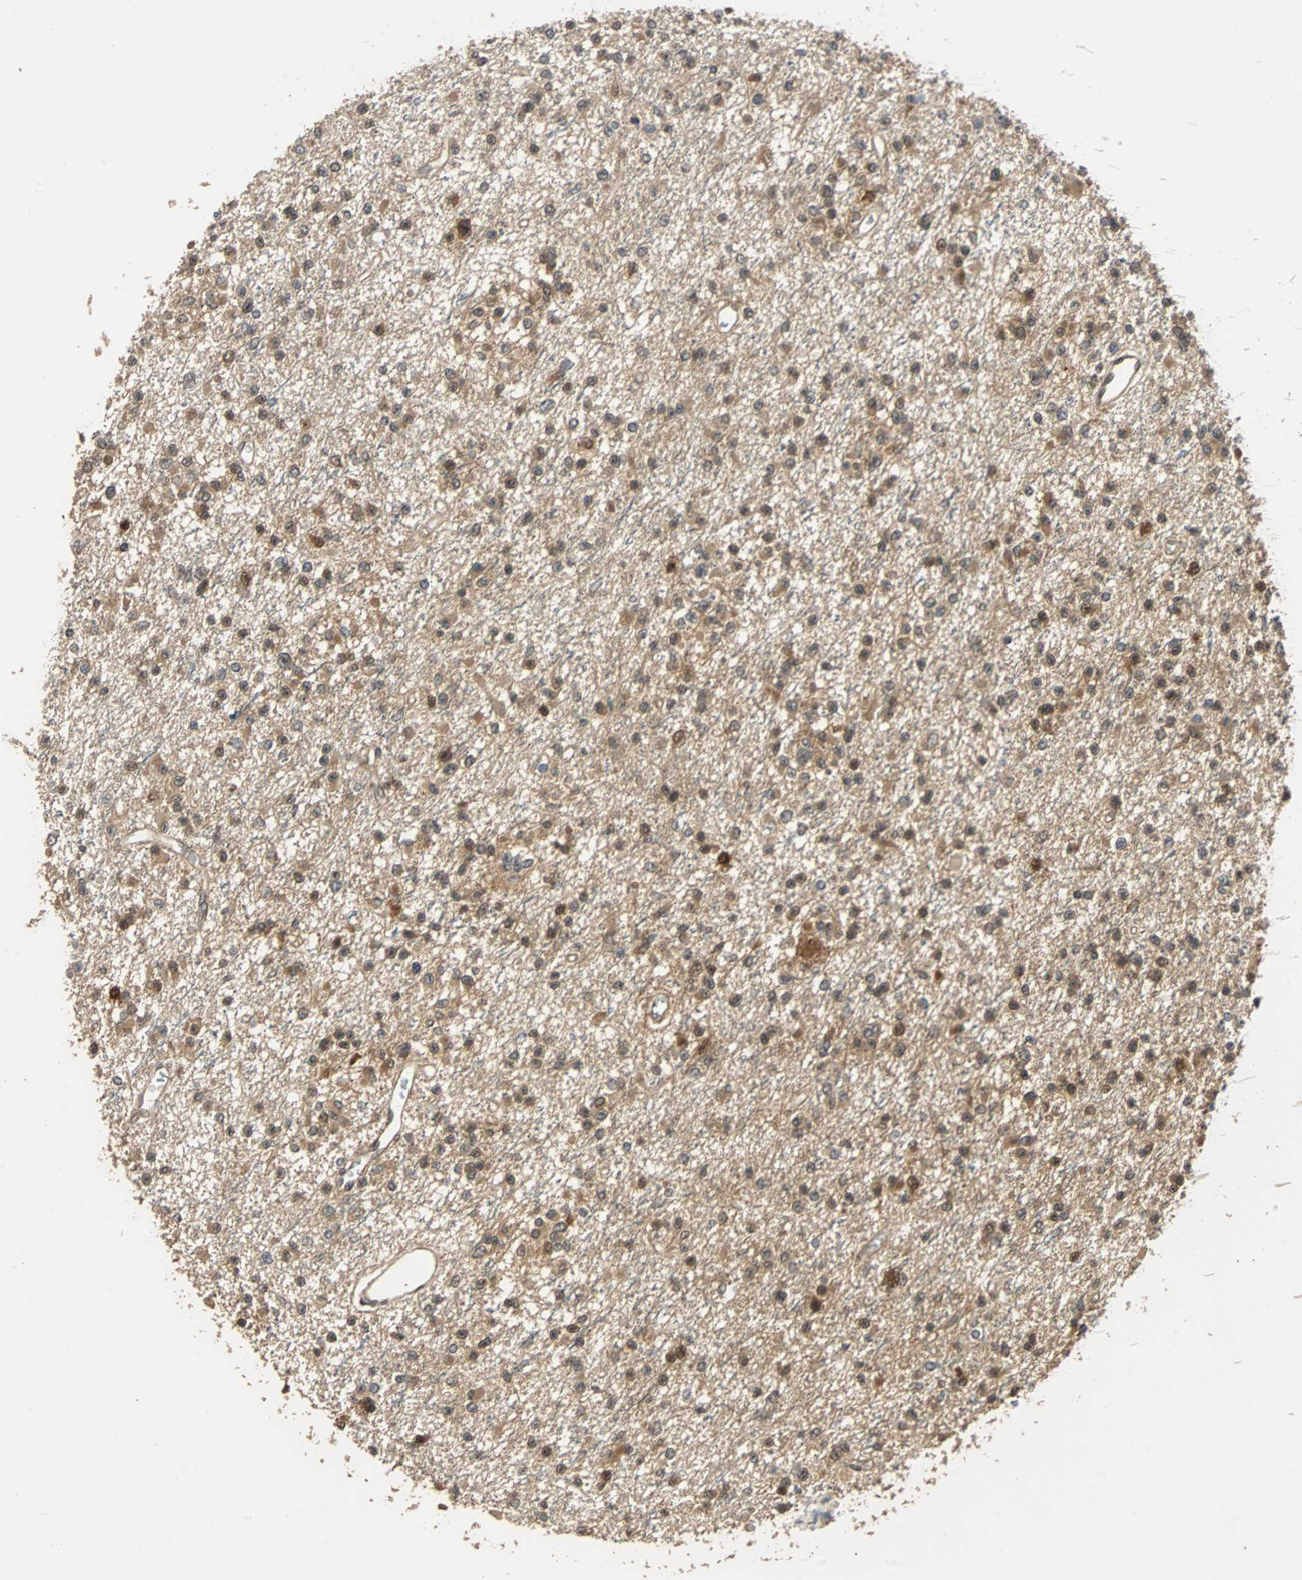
{"staining": {"intensity": "moderate", "quantity": ">75%", "location": "cytoplasmic/membranous,nuclear"}, "tissue": "glioma", "cell_type": "Tumor cells", "image_type": "cancer", "snomed": [{"axis": "morphology", "description": "Glioma, malignant, Low grade"}, {"axis": "topography", "description": "Brain"}], "caption": "Immunohistochemical staining of human malignant glioma (low-grade) reveals medium levels of moderate cytoplasmic/membranous and nuclear positivity in about >75% of tumor cells. Ihc stains the protein of interest in brown and the nuclei are stained blue.", "gene": "PRDX6", "patient": {"sex": "female", "age": 22}}